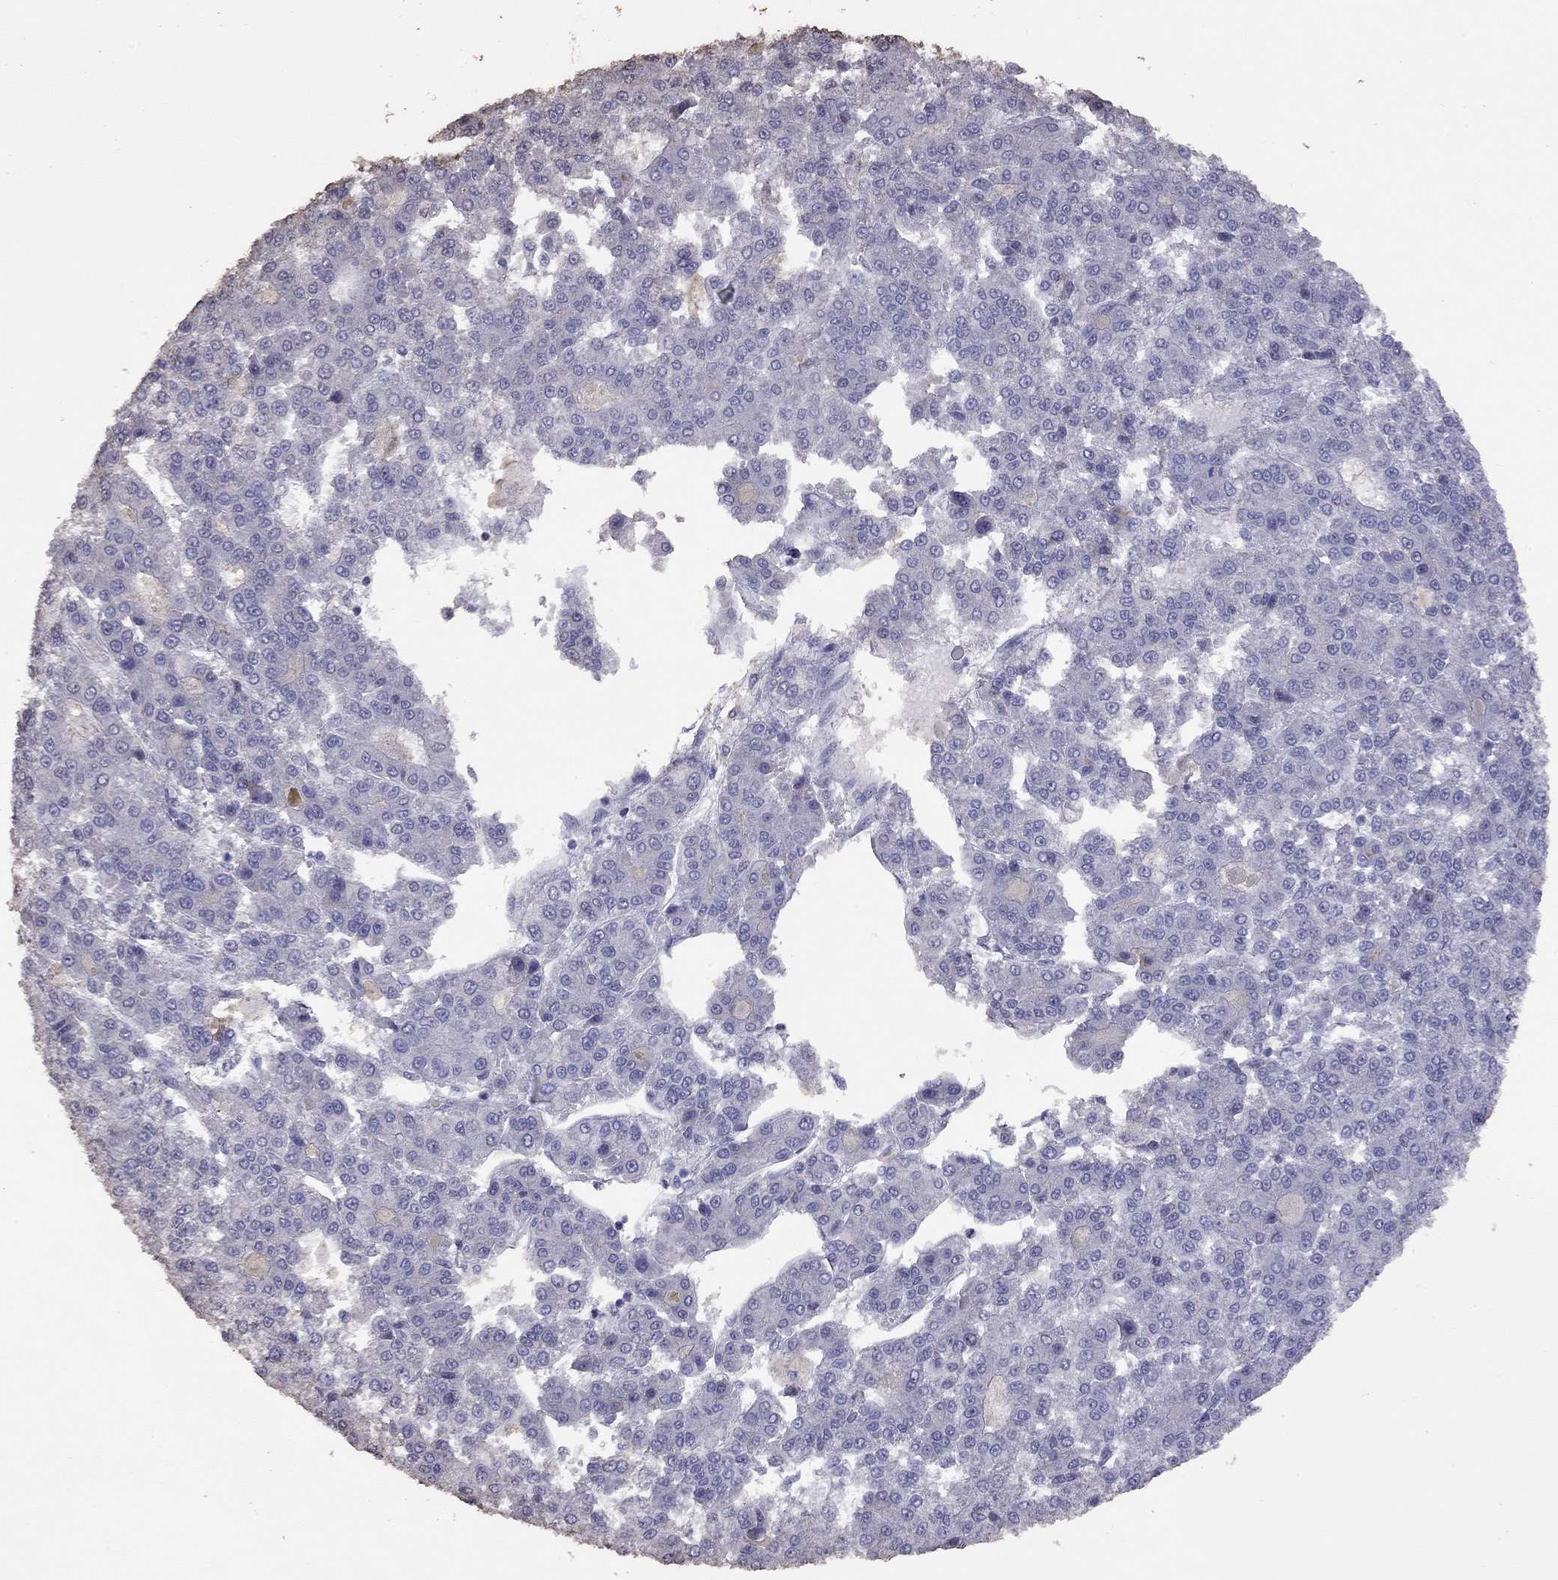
{"staining": {"intensity": "negative", "quantity": "none", "location": "none"}, "tissue": "liver cancer", "cell_type": "Tumor cells", "image_type": "cancer", "snomed": [{"axis": "morphology", "description": "Carcinoma, Hepatocellular, NOS"}, {"axis": "topography", "description": "Liver"}], "caption": "A micrograph of human hepatocellular carcinoma (liver) is negative for staining in tumor cells.", "gene": "SUN3", "patient": {"sex": "male", "age": 70}}